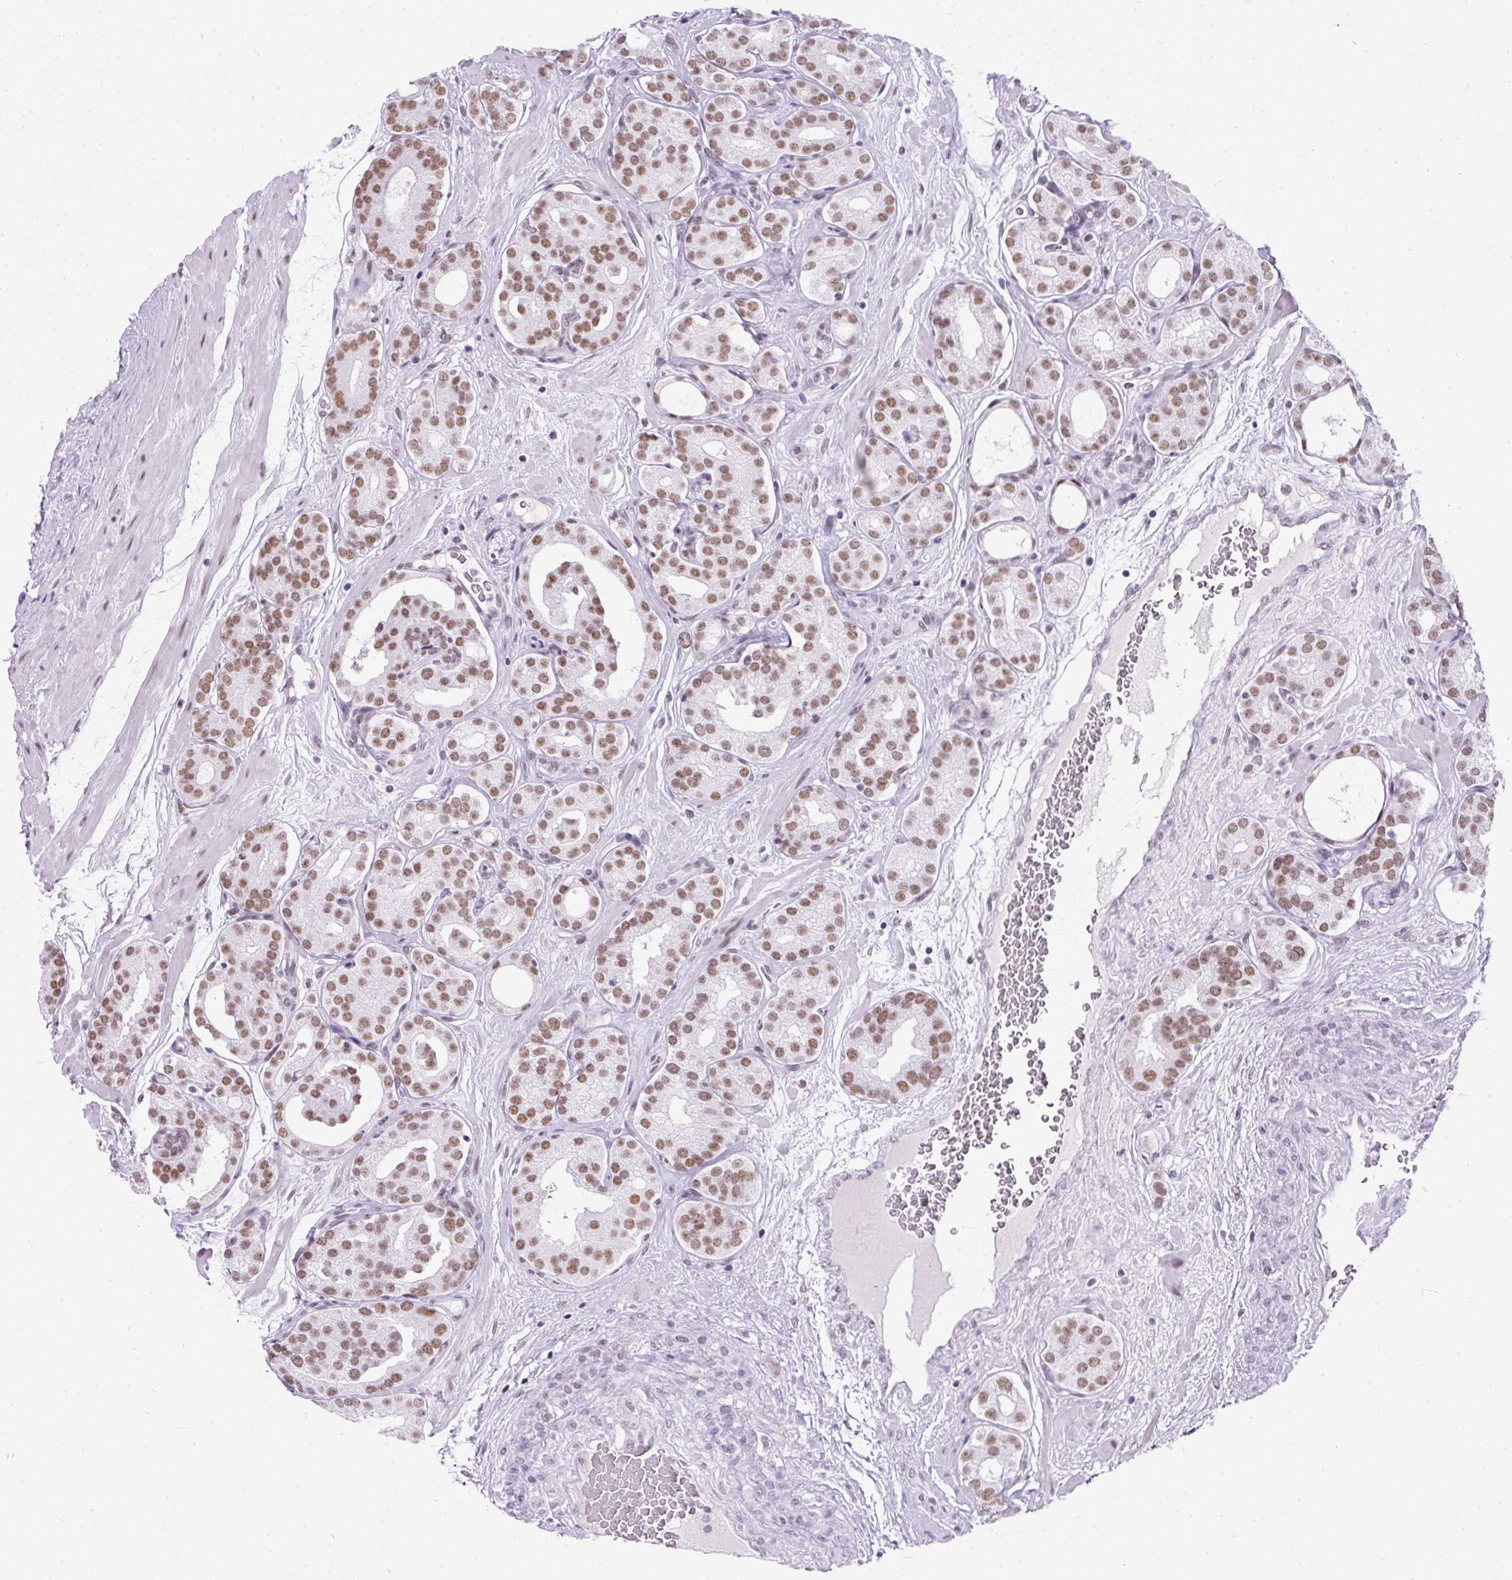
{"staining": {"intensity": "moderate", "quantity": ">75%", "location": "nuclear"}, "tissue": "prostate cancer", "cell_type": "Tumor cells", "image_type": "cancer", "snomed": [{"axis": "morphology", "description": "Adenocarcinoma, High grade"}, {"axis": "topography", "description": "Prostate"}], "caption": "Moderate nuclear expression is seen in approximately >75% of tumor cells in prostate cancer (adenocarcinoma (high-grade)).", "gene": "PLCXD2", "patient": {"sex": "male", "age": 66}}